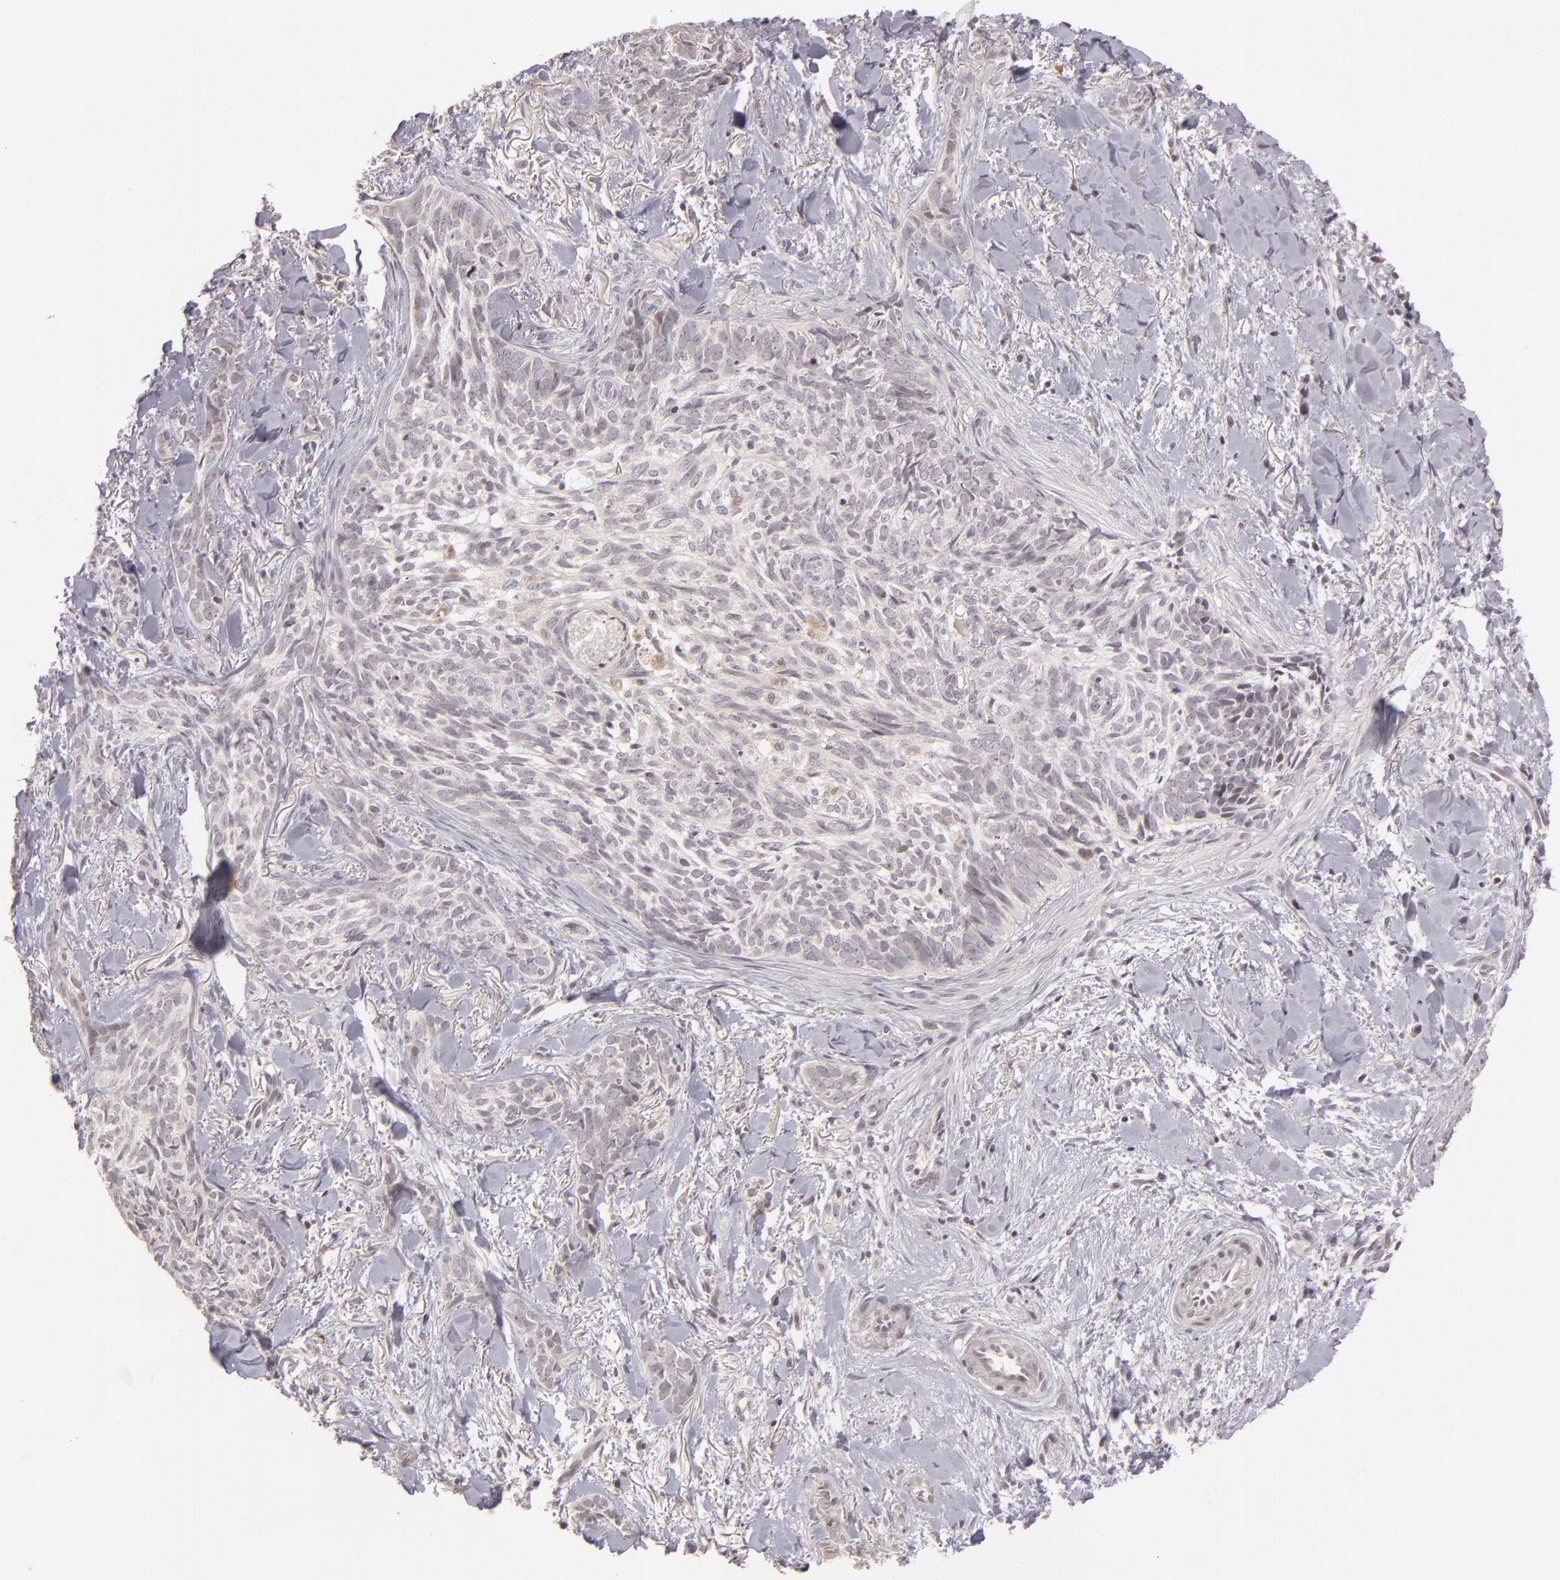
{"staining": {"intensity": "negative", "quantity": "none", "location": "none"}, "tissue": "skin cancer", "cell_type": "Tumor cells", "image_type": "cancer", "snomed": [{"axis": "morphology", "description": "Basal cell carcinoma"}, {"axis": "topography", "description": "Skin"}], "caption": "This is an immunohistochemistry image of human skin basal cell carcinoma. There is no expression in tumor cells.", "gene": "AKAP6", "patient": {"sex": "female", "age": 81}}